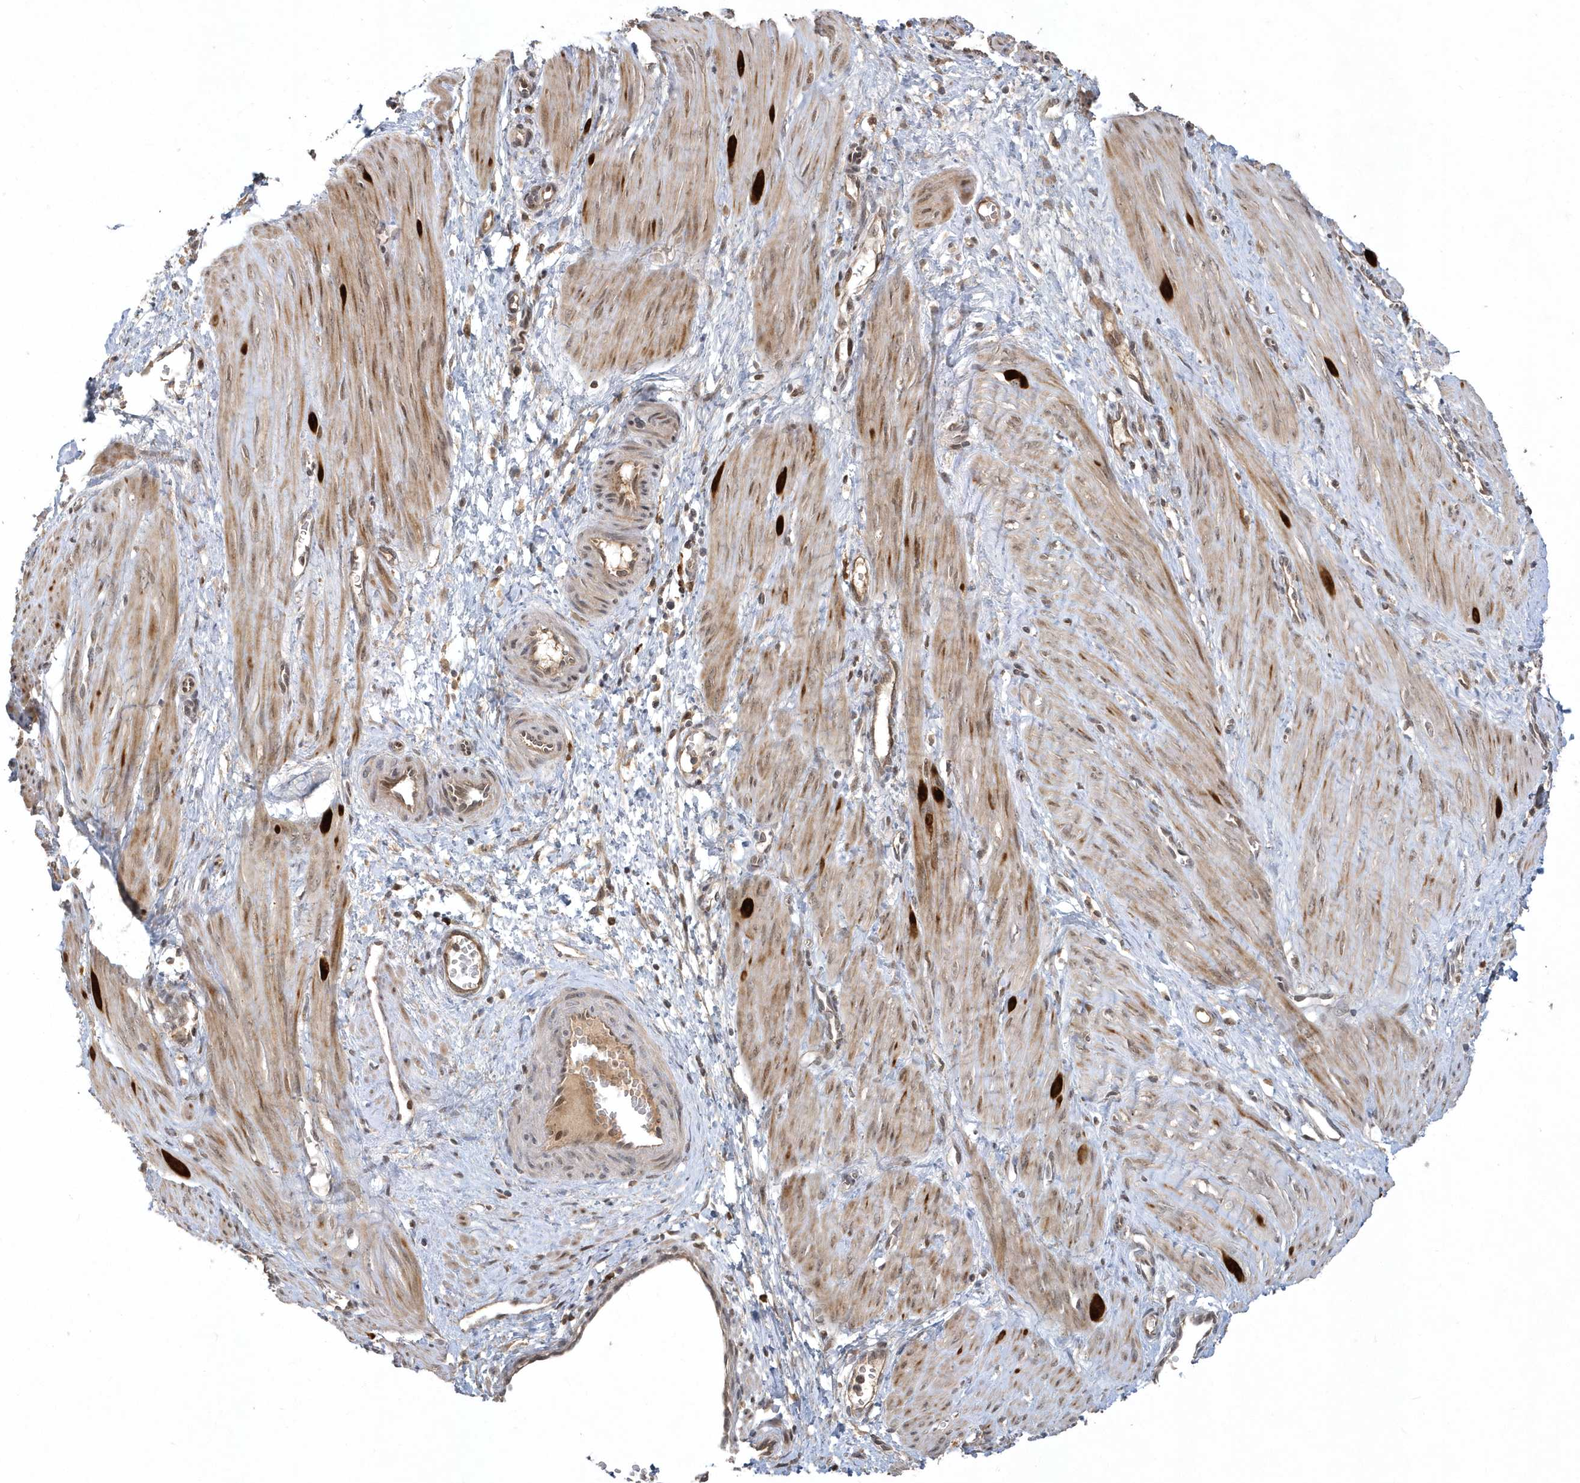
{"staining": {"intensity": "moderate", "quantity": ">75%", "location": "cytoplasmic/membranous,nuclear"}, "tissue": "smooth muscle", "cell_type": "Smooth muscle cells", "image_type": "normal", "snomed": [{"axis": "morphology", "description": "Normal tissue, NOS"}, {"axis": "topography", "description": "Endometrium"}], "caption": "The image demonstrates immunohistochemical staining of unremarkable smooth muscle. There is moderate cytoplasmic/membranous,nuclear positivity is present in about >75% of smooth muscle cells.", "gene": "TRAIP", "patient": {"sex": "female", "age": 33}}